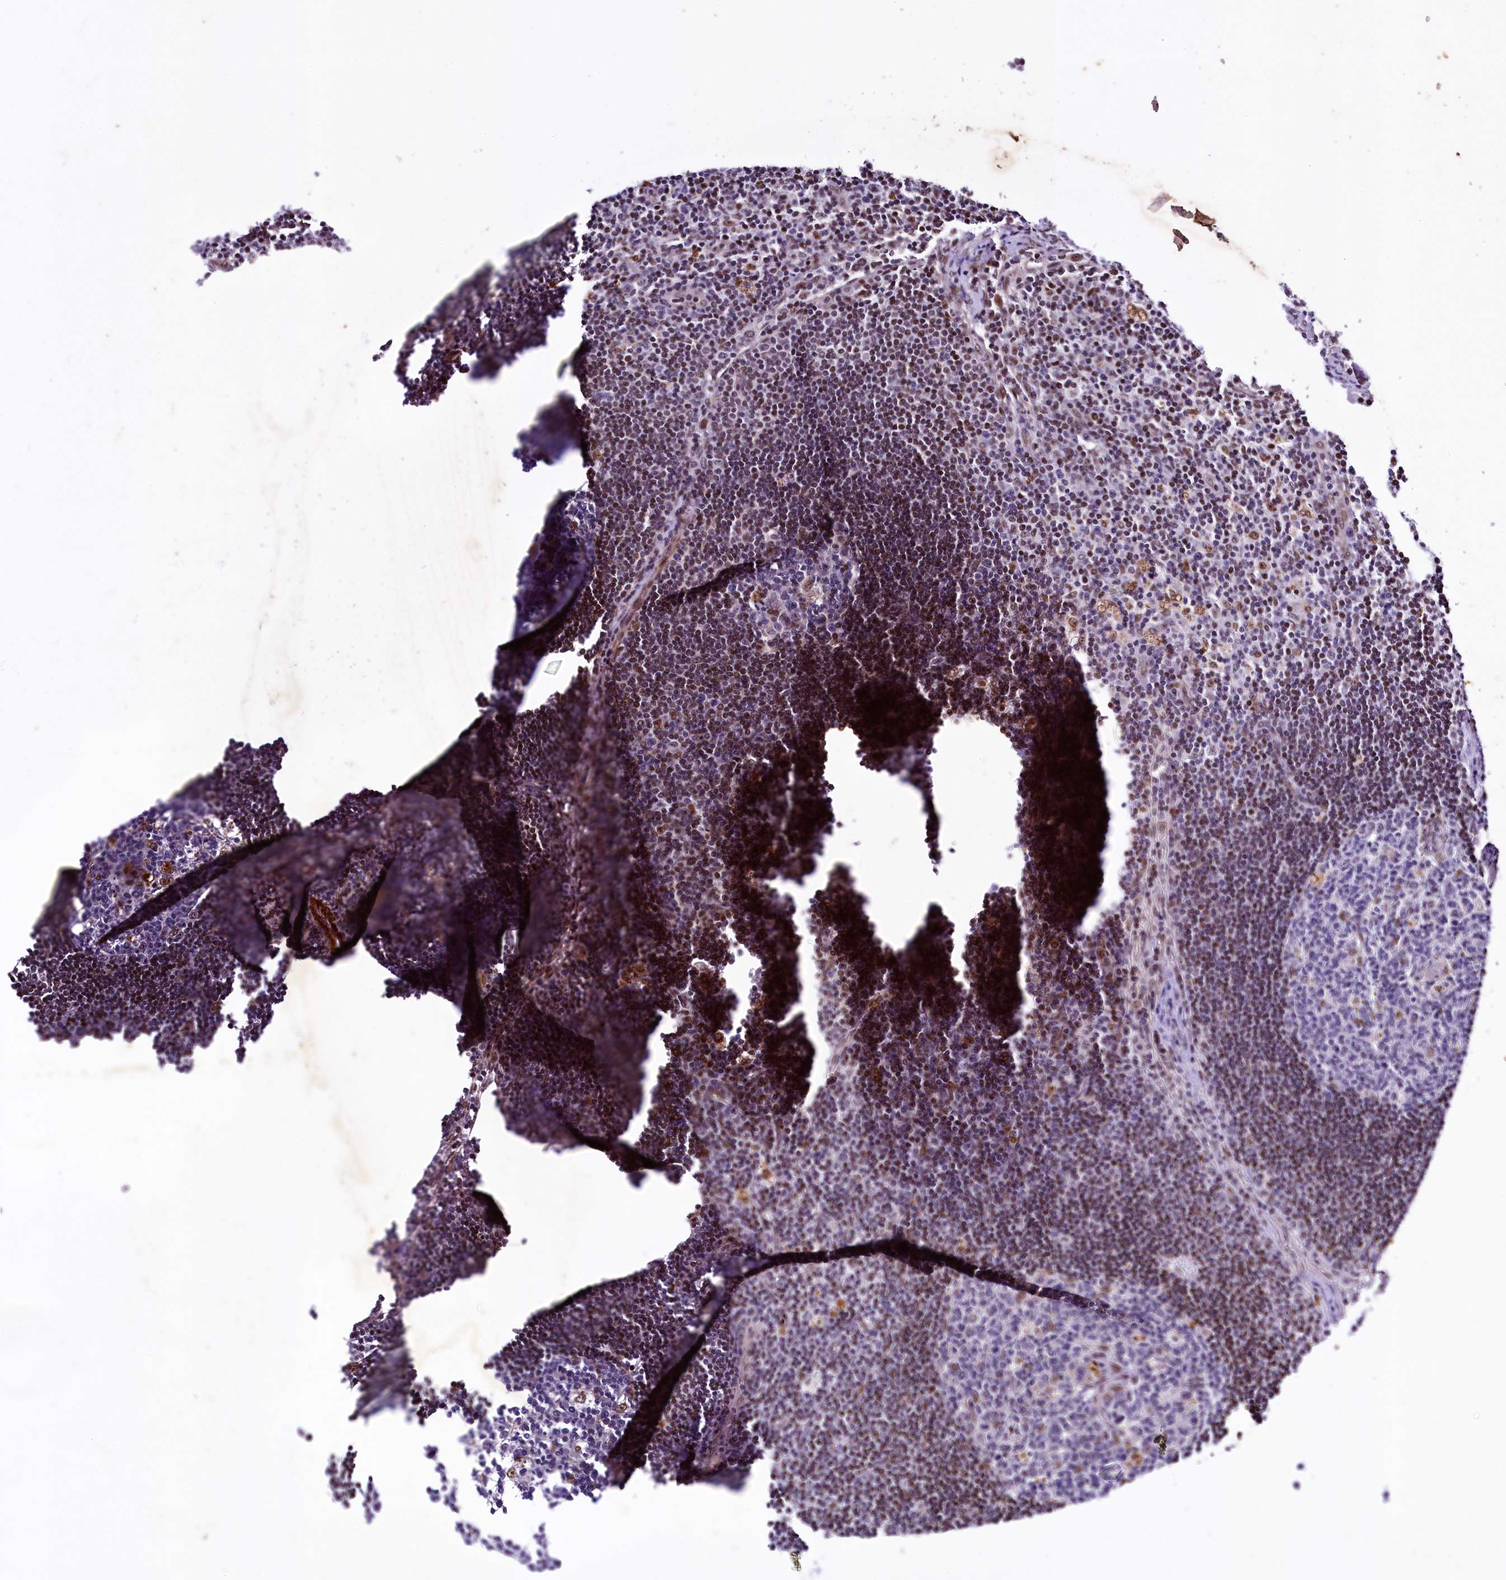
{"staining": {"intensity": "negative", "quantity": "none", "location": "none"}, "tissue": "lymph node", "cell_type": "Germinal center cells", "image_type": "normal", "snomed": [{"axis": "morphology", "description": "Normal tissue, NOS"}, {"axis": "topography", "description": "Lymph node"}], "caption": "This histopathology image is of benign lymph node stained with immunohistochemistry to label a protein in brown with the nuclei are counter-stained blue. There is no staining in germinal center cells.", "gene": "SAMD10", "patient": {"sex": "male", "age": 58}}